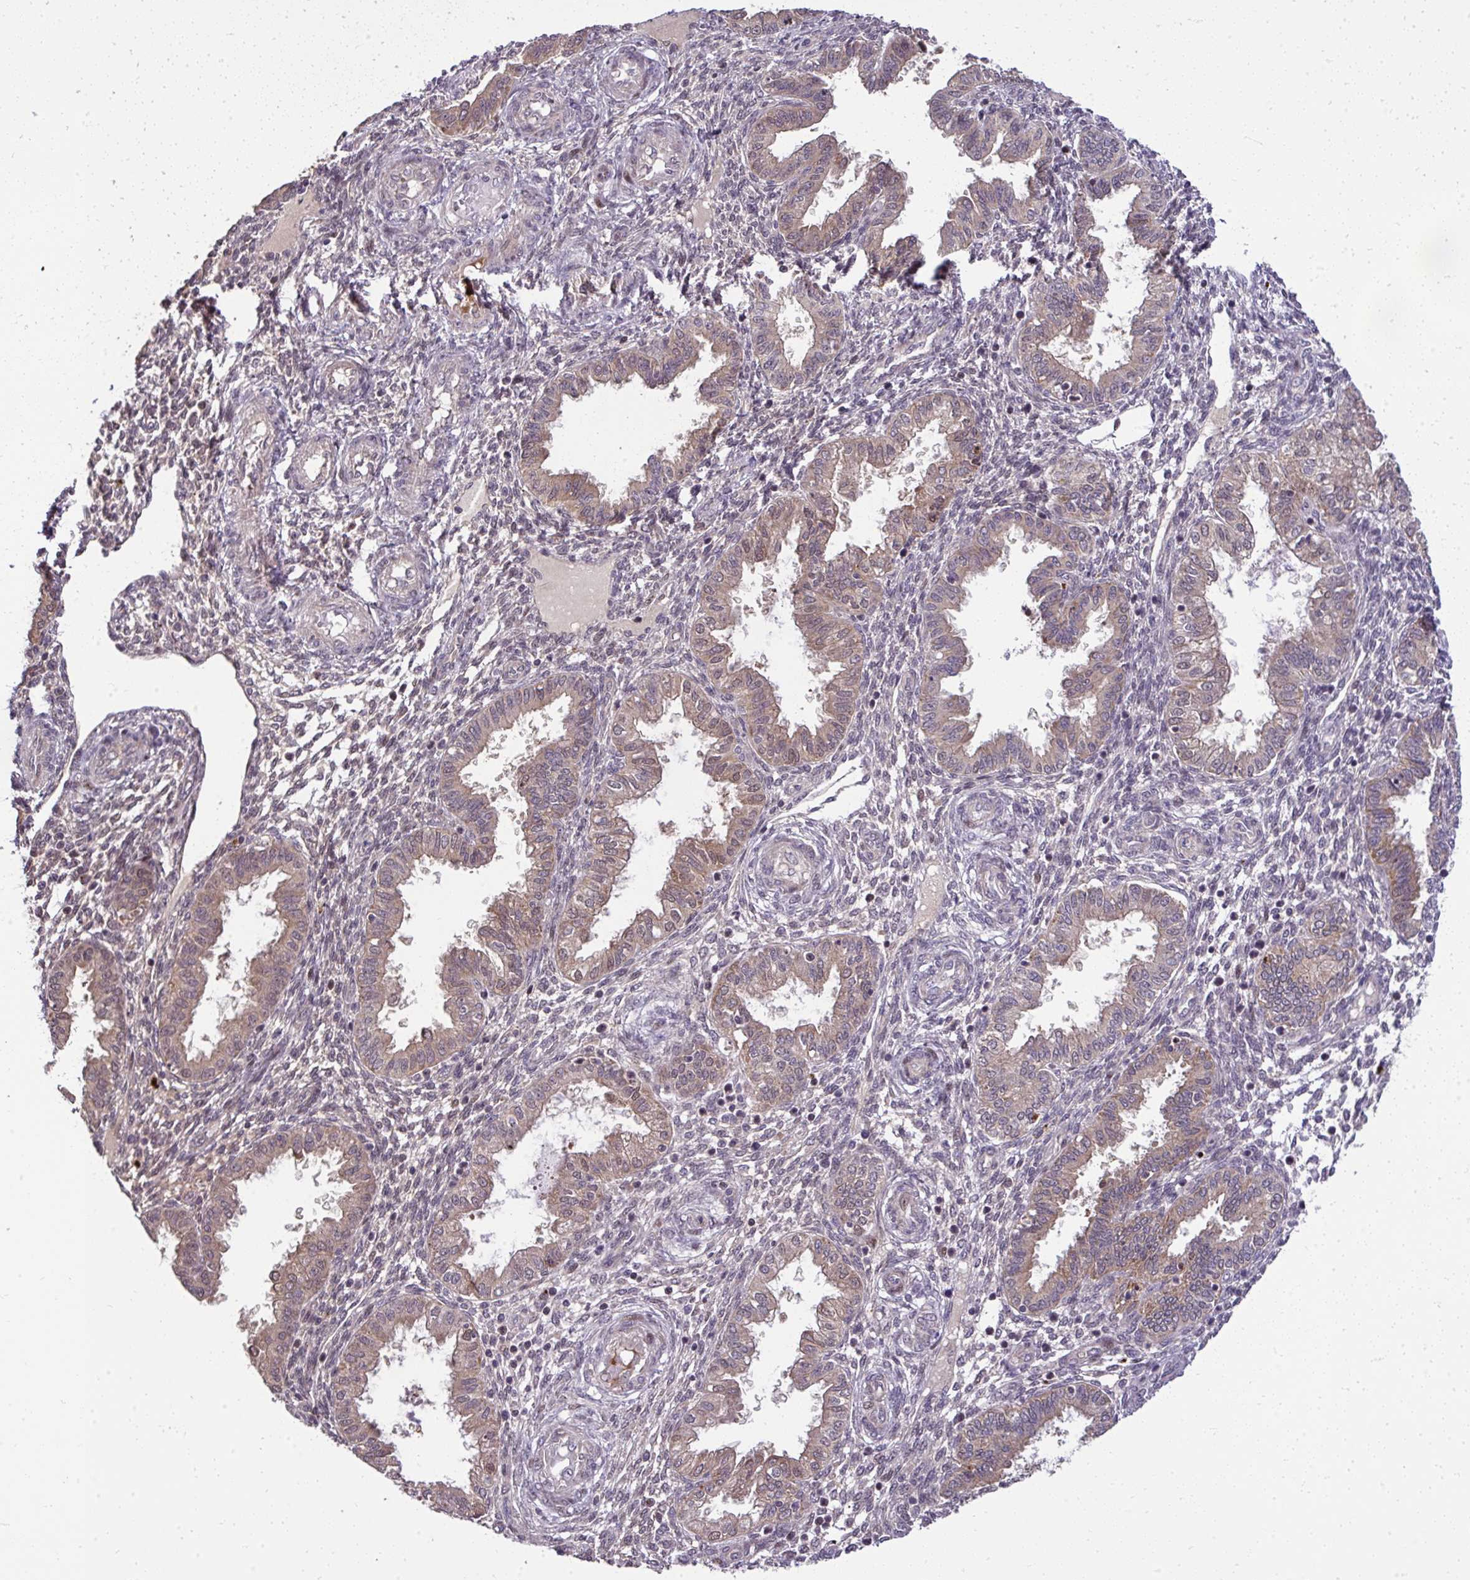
{"staining": {"intensity": "weak", "quantity": "<25%", "location": "nuclear"}, "tissue": "endometrium", "cell_type": "Cells in endometrial stroma", "image_type": "normal", "snomed": [{"axis": "morphology", "description": "Normal tissue, NOS"}, {"axis": "topography", "description": "Endometrium"}], "caption": "An image of human endometrium is negative for staining in cells in endometrial stroma. (Brightfield microscopy of DAB (3,3'-diaminobenzidine) IHC at high magnification).", "gene": "RDH14", "patient": {"sex": "female", "age": 33}}